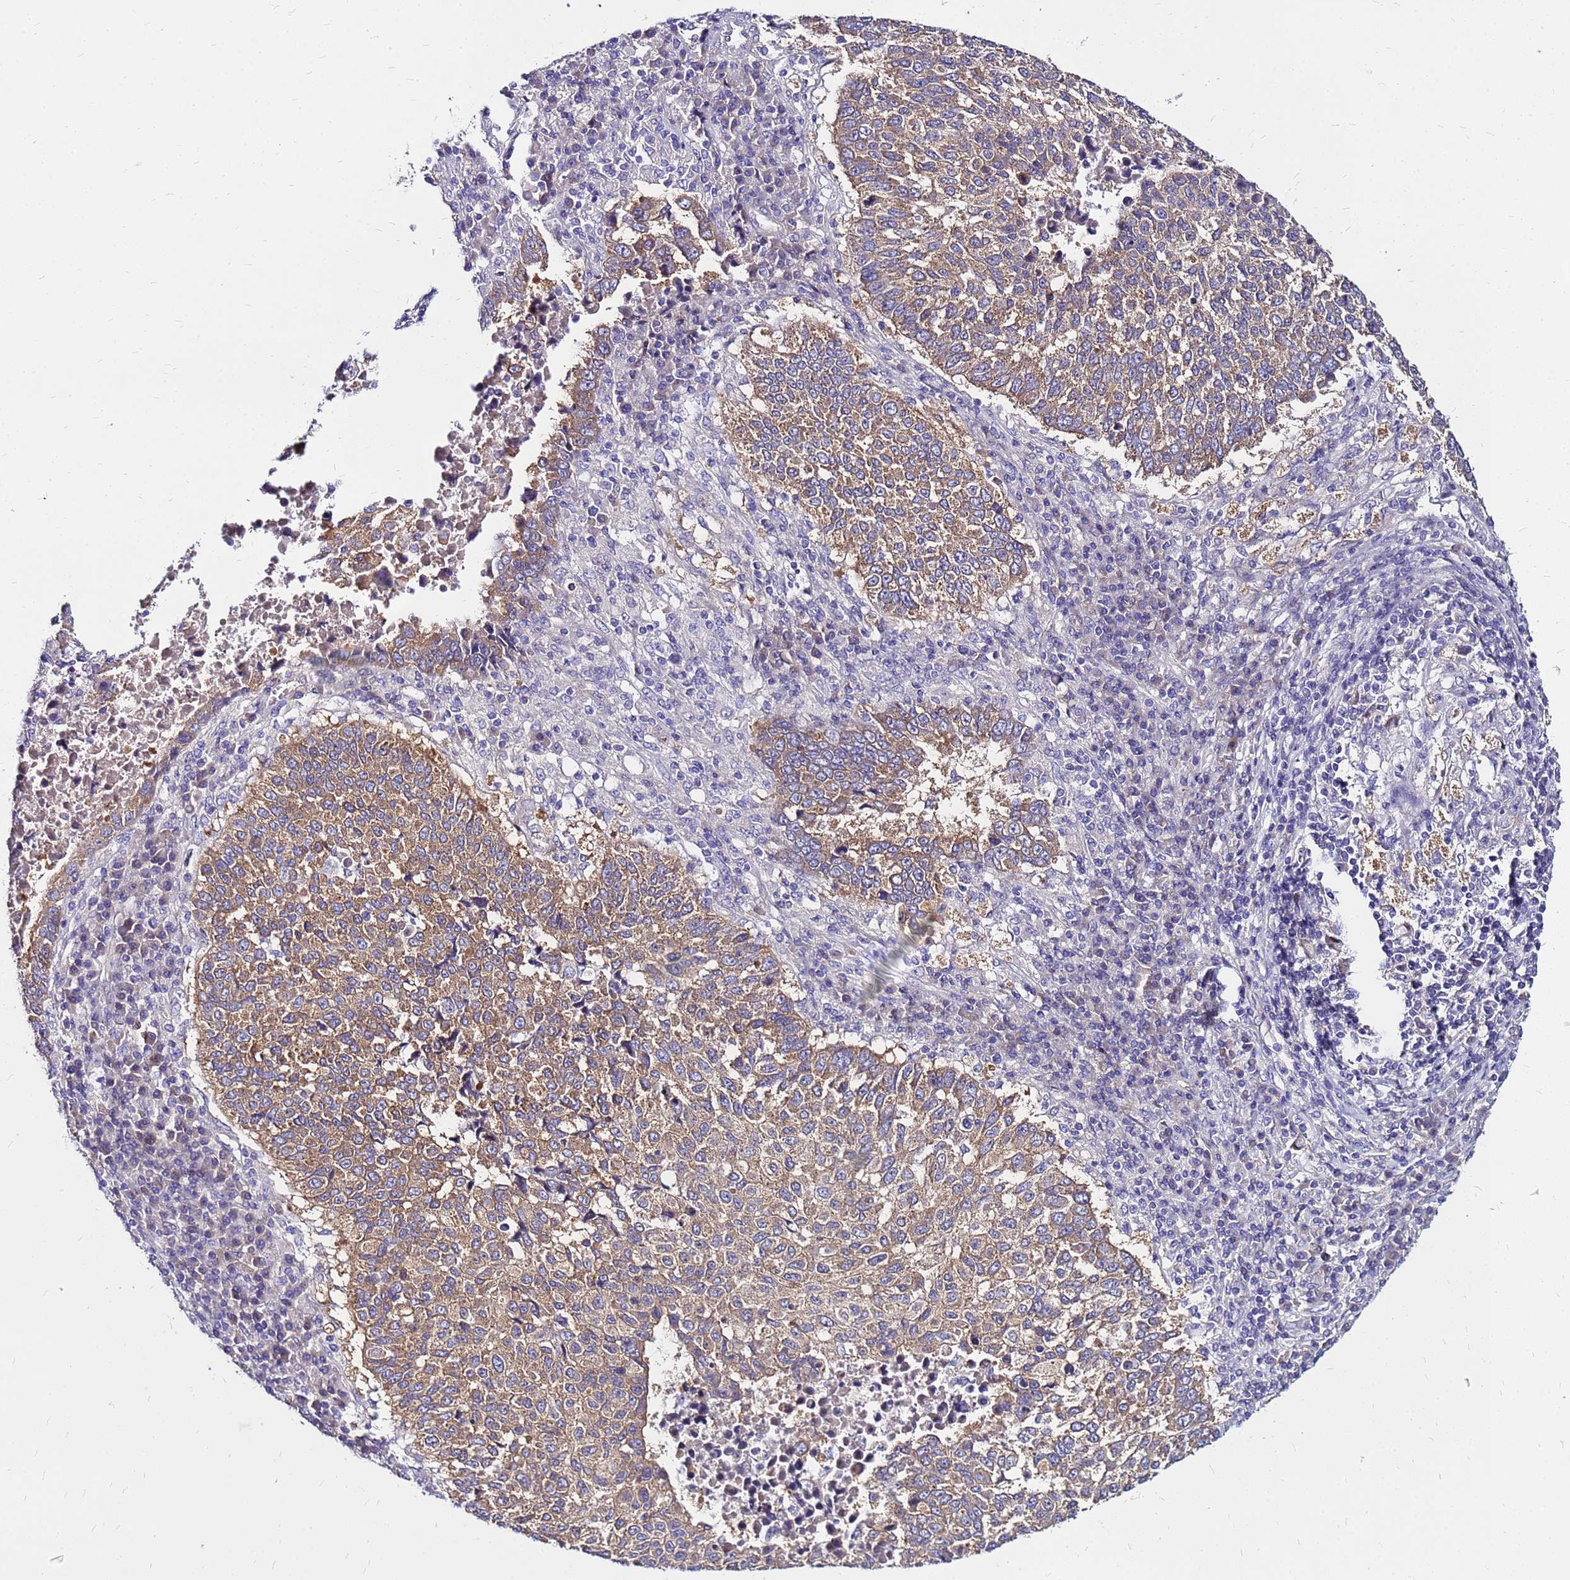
{"staining": {"intensity": "moderate", "quantity": ">75%", "location": "cytoplasmic/membranous"}, "tissue": "lung cancer", "cell_type": "Tumor cells", "image_type": "cancer", "snomed": [{"axis": "morphology", "description": "Squamous cell carcinoma, NOS"}, {"axis": "topography", "description": "Lung"}], "caption": "Immunohistochemistry (IHC) (DAB) staining of lung cancer reveals moderate cytoplasmic/membranous protein expression in approximately >75% of tumor cells.", "gene": "ARHGEF5", "patient": {"sex": "male", "age": 73}}